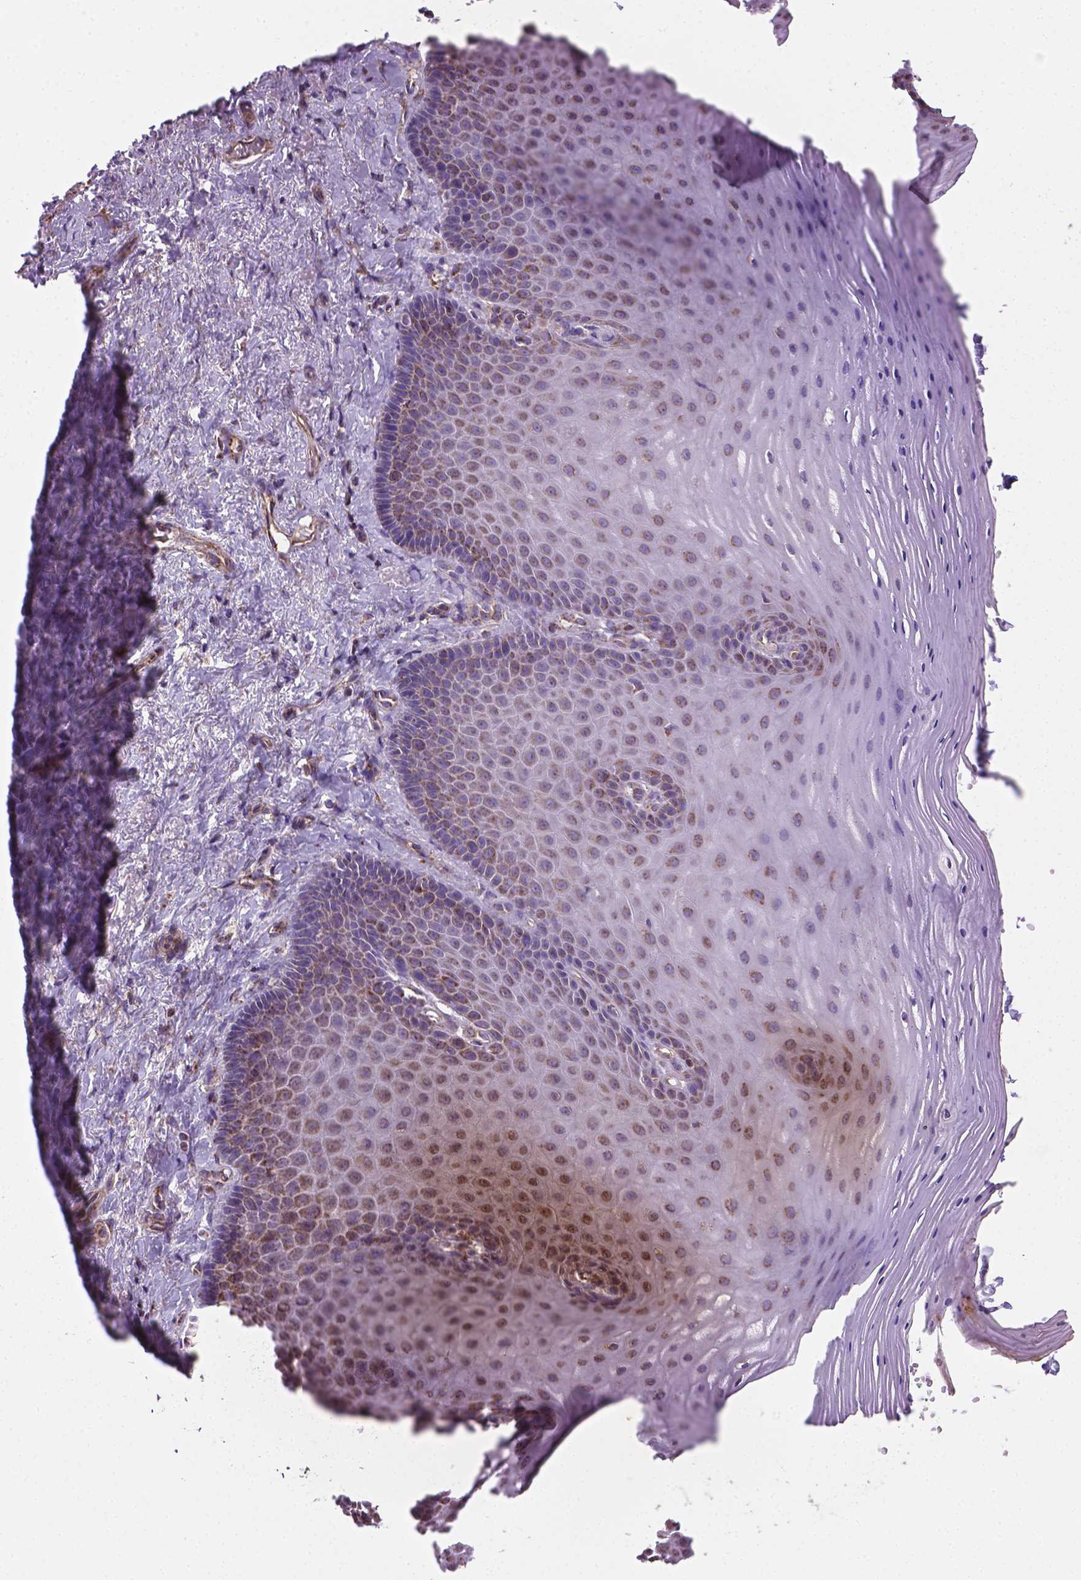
{"staining": {"intensity": "strong", "quantity": "25%-75%", "location": "cytoplasmic/membranous"}, "tissue": "vagina", "cell_type": "Squamous epithelial cells", "image_type": "normal", "snomed": [{"axis": "morphology", "description": "Normal tissue, NOS"}, {"axis": "topography", "description": "Vagina"}], "caption": "Immunohistochemistry (IHC) (DAB (3,3'-diaminobenzidine)) staining of unremarkable human vagina displays strong cytoplasmic/membranous protein expression in approximately 25%-75% of squamous epithelial cells.", "gene": "PIBF1", "patient": {"sex": "female", "age": 83}}